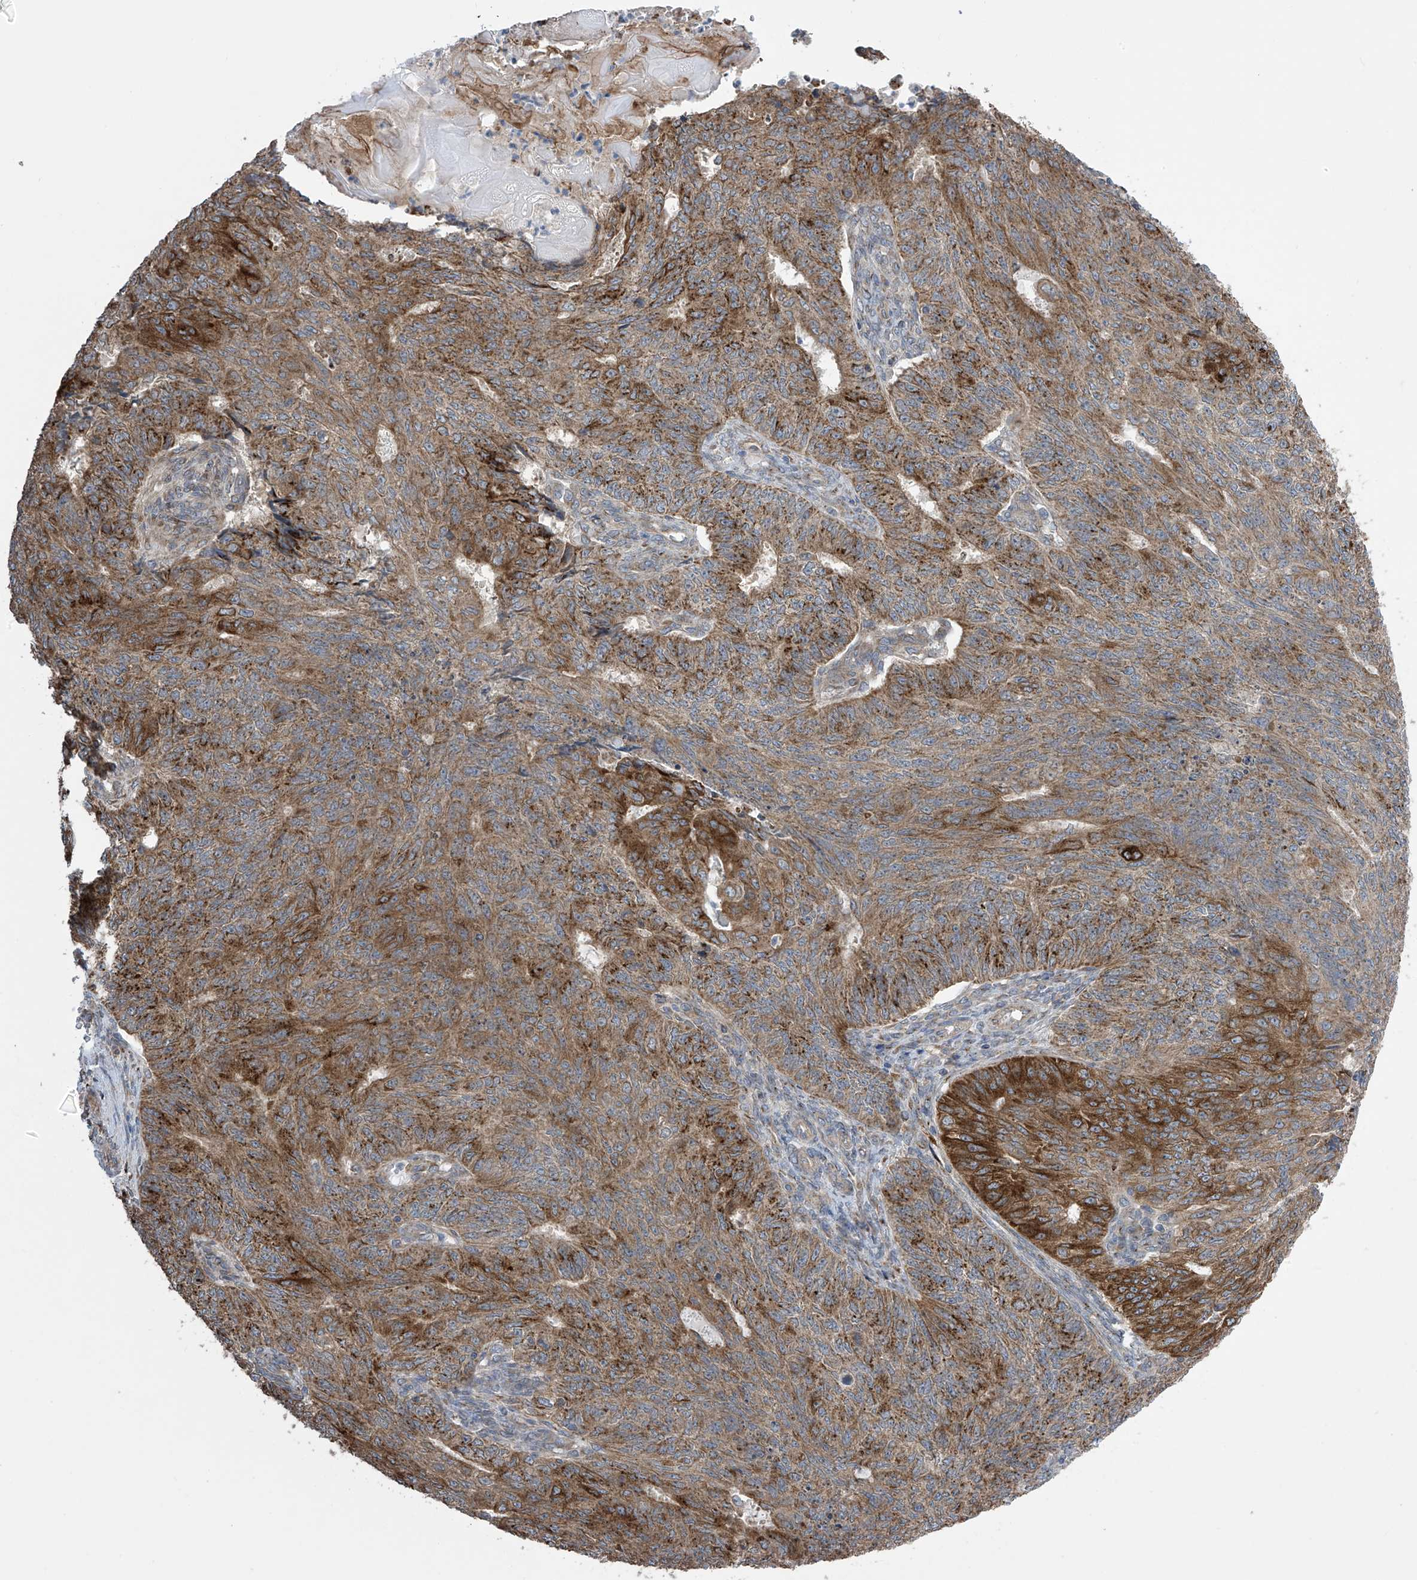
{"staining": {"intensity": "strong", "quantity": ">75%", "location": "cytoplasmic/membranous"}, "tissue": "endometrial cancer", "cell_type": "Tumor cells", "image_type": "cancer", "snomed": [{"axis": "morphology", "description": "Adenocarcinoma, NOS"}, {"axis": "topography", "description": "Endometrium"}], "caption": "Adenocarcinoma (endometrial) tissue exhibits strong cytoplasmic/membranous positivity in approximately >75% of tumor cells, visualized by immunohistochemistry. (Stains: DAB (3,3'-diaminobenzidine) in brown, nuclei in blue, Microscopy: brightfield microscopy at high magnification).", "gene": "PNPT1", "patient": {"sex": "female", "age": 32}}